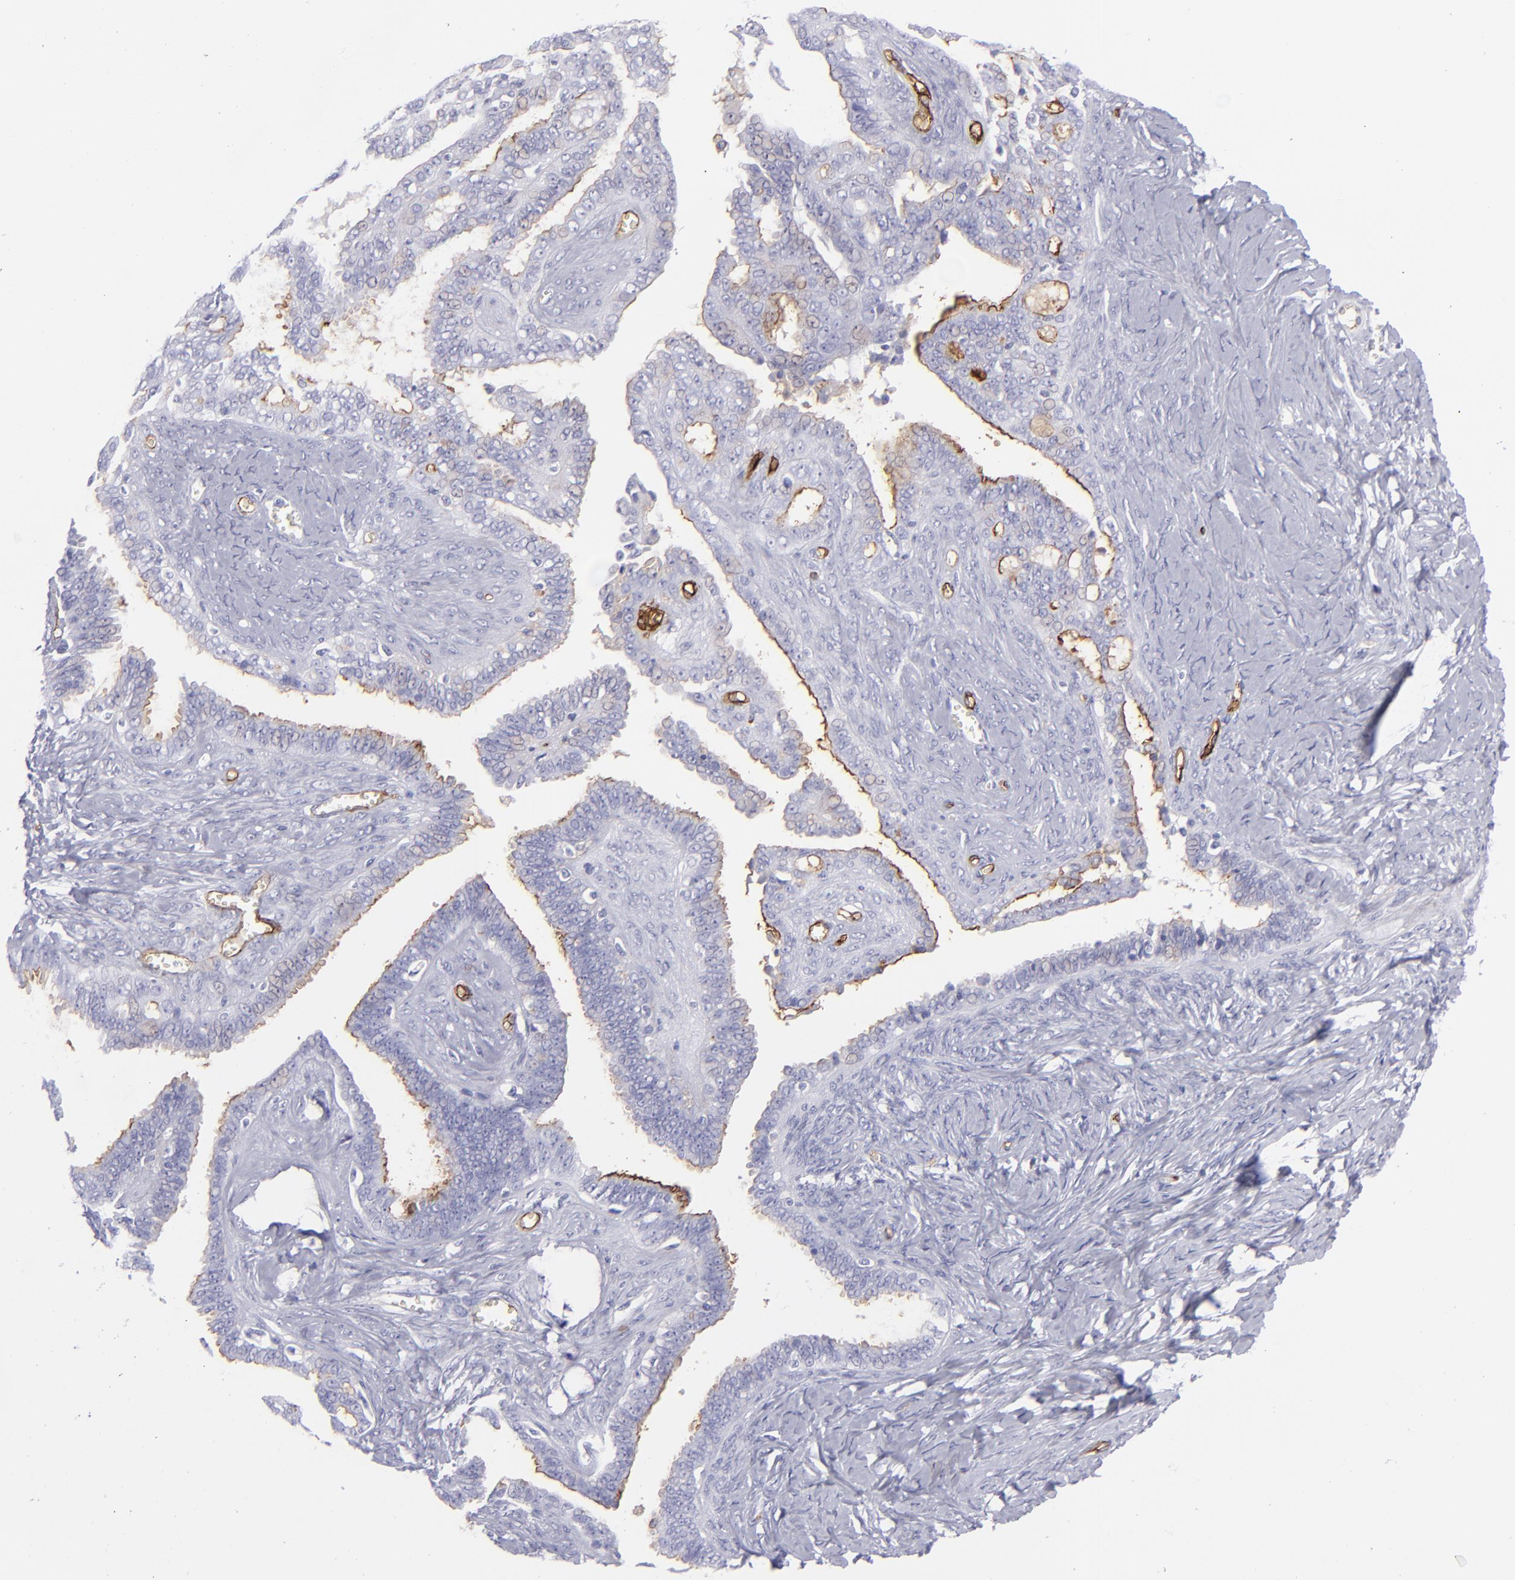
{"staining": {"intensity": "moderate", "quantity": "<25%", "location": "cytoplasmic/membranous"}, "tissue": "ovarian cancer", "cell_type": "Tumor cells", "image_type": "cancer", "snomed": [{"axis": "morphology", "description": "Cystadenocarcinoma, serous, NOS"}, {"axis": "topography", "description": "Ovary"}], "caption": "Tumor cells reveal low levels of moderate cytoplasmic/membranous expression in approximately <25% of cells in ovarian cancer (serous cystadenocarcinoma).", "gene": "ACE", "patient": {"sex": "female", "age": 71}}